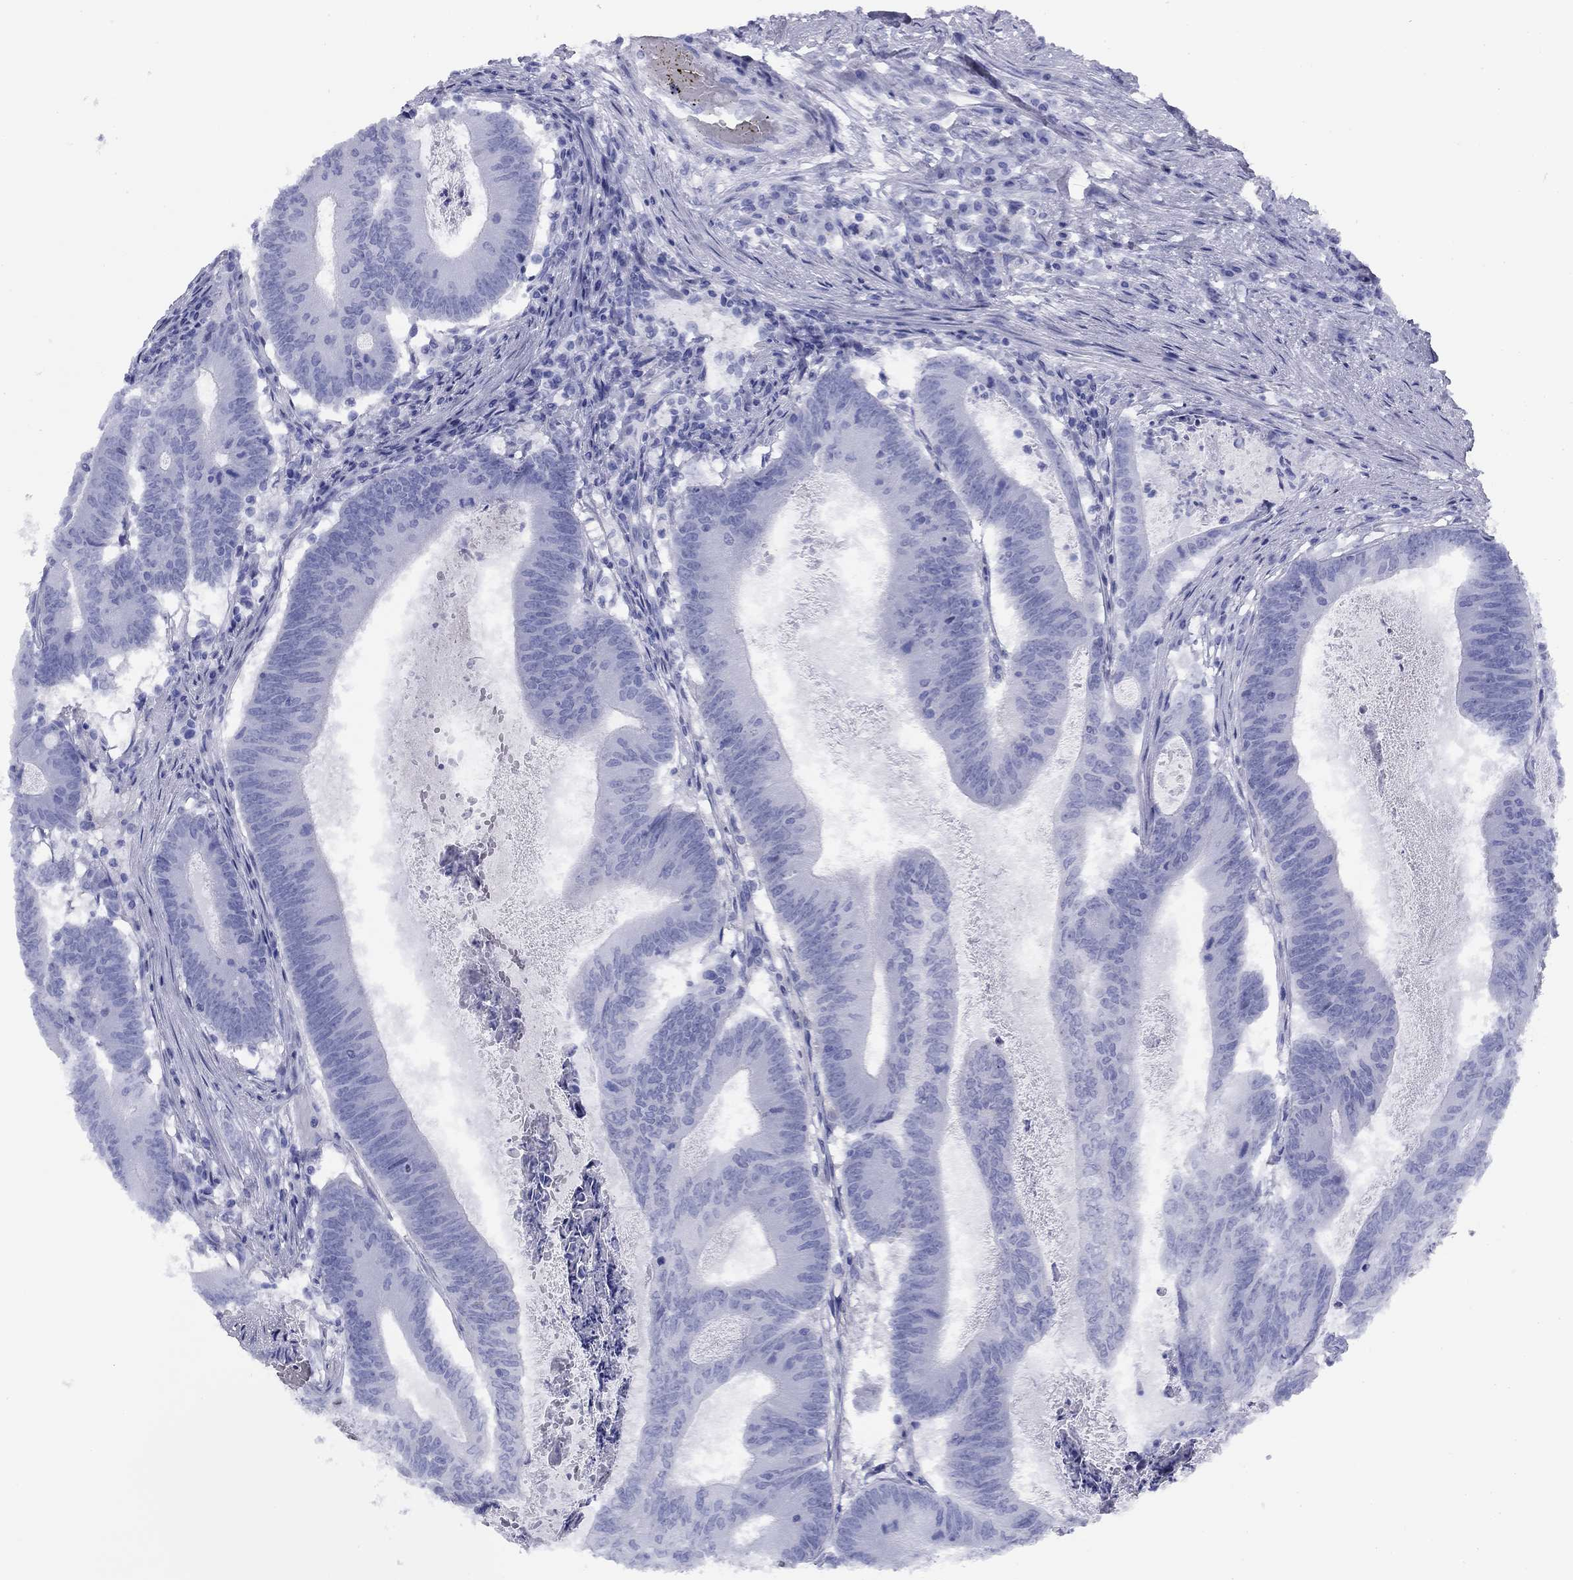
{"staining": {"intensity": "negative", "quantity": "none", "location": "none"}, "tissue": "colorectal cancer", "cell_type": "Tumor cells", "image_type": "cancer", "snomed": [{"axis": "morphology", "description": "Adenocarcinoma, NOS"}, {"axis": "topography", "description": "Colon"}], "caption": "DAB immunohistochemical staining of colorectal adenocarcinoma demonstrates no significant positivity in tumor cells.", "gene": "TIGD4", "patient": {"sex": "female", "age": 70}}